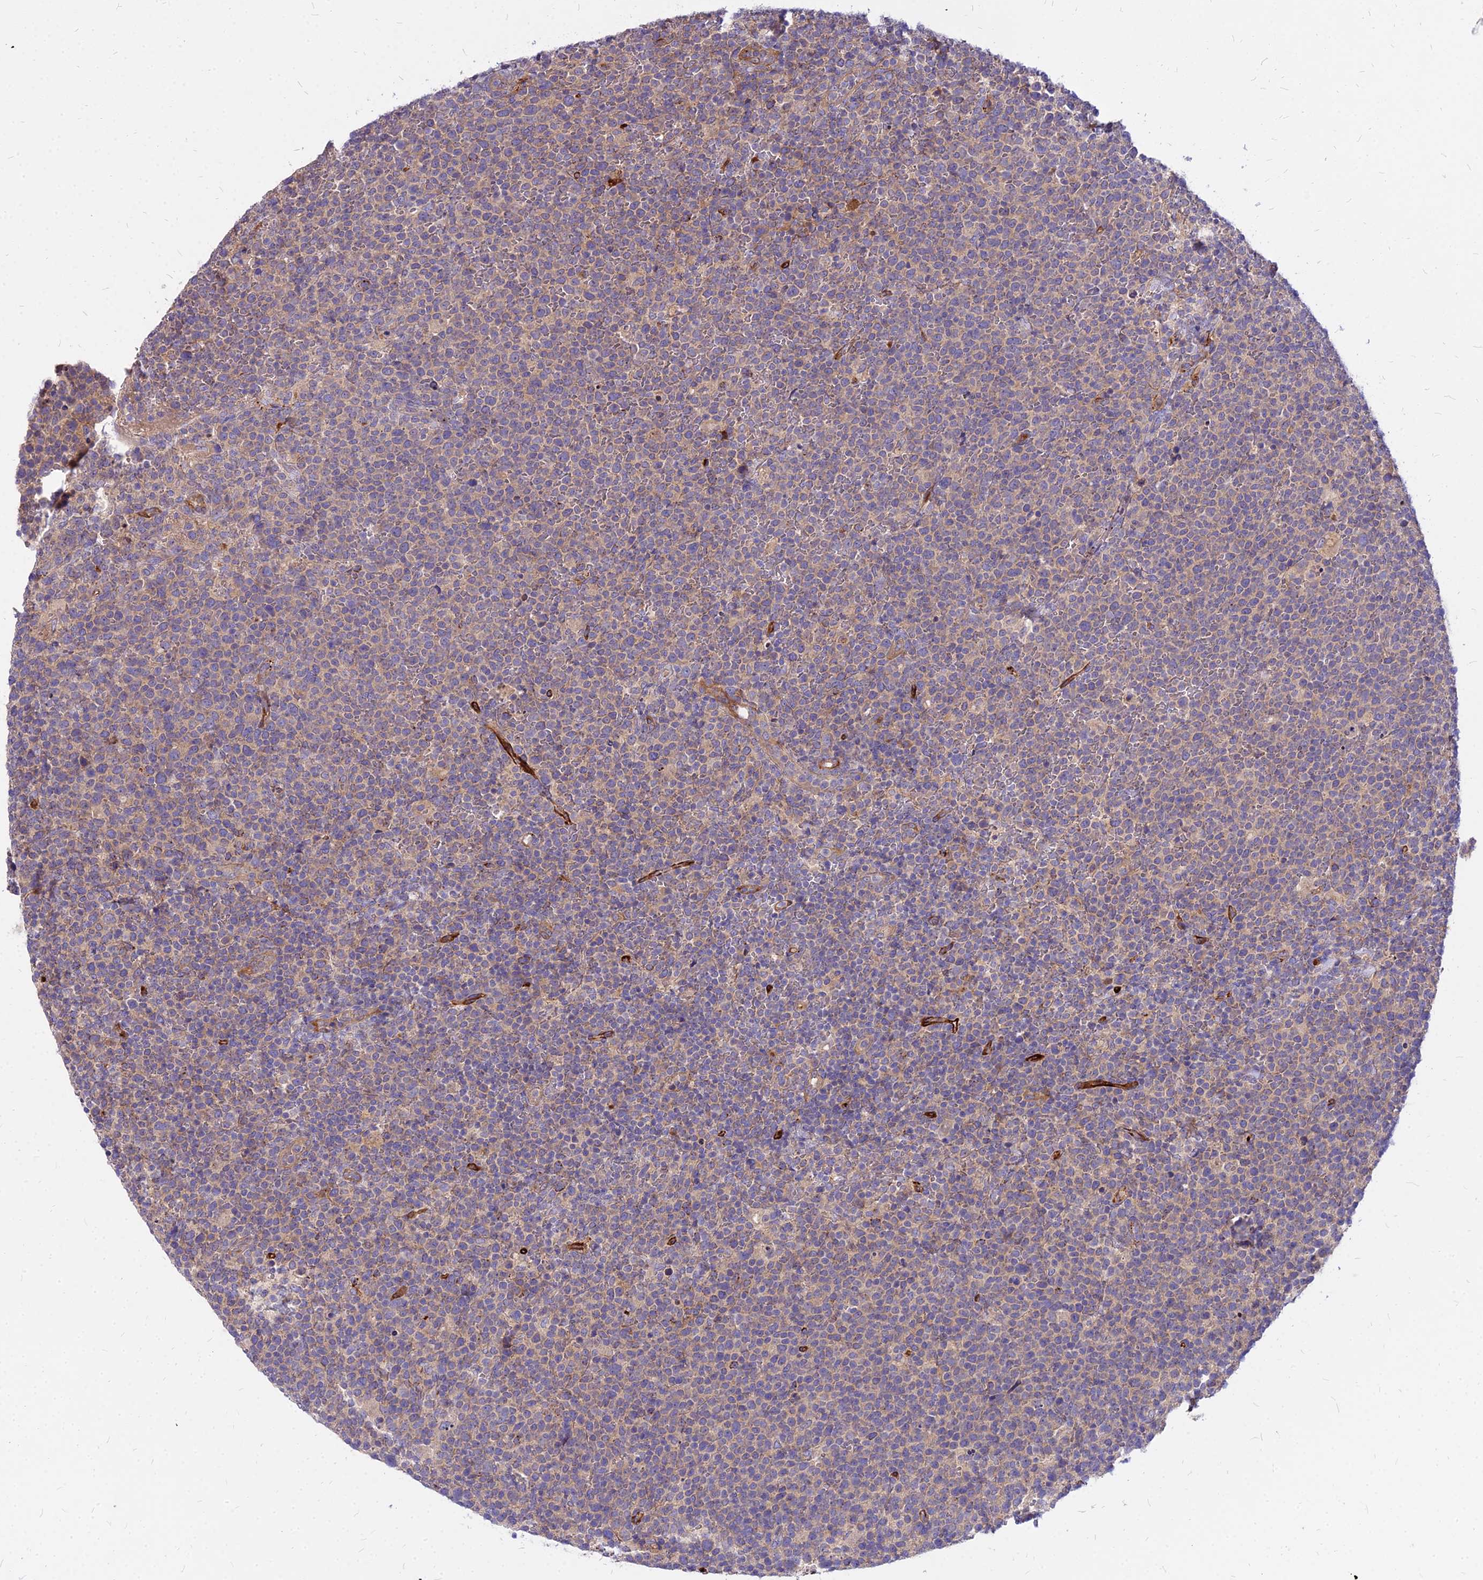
{"staining": {"intensity": "weak", "quantity": "25%-75%", "location": "cytoplasmic/membranous"}, "tissue": "lymphoma", "cell_type": "Tumor cells", "image_type": "cancer", "snomed": [{"axis": "morphology", "description": "Malignant lymphoma, non-Hodgkin's type, High grade"}, {"axis": "topography", "description": "Lymph node"}], "caption": "Lymphoma stained for a protein (brown) exhibits weak cytoplasmic/membranous positive positivity in about 25%-75% of tumor cells.", "gene": "COMMD10", "patient": {"sex": "male", "age": 61}}